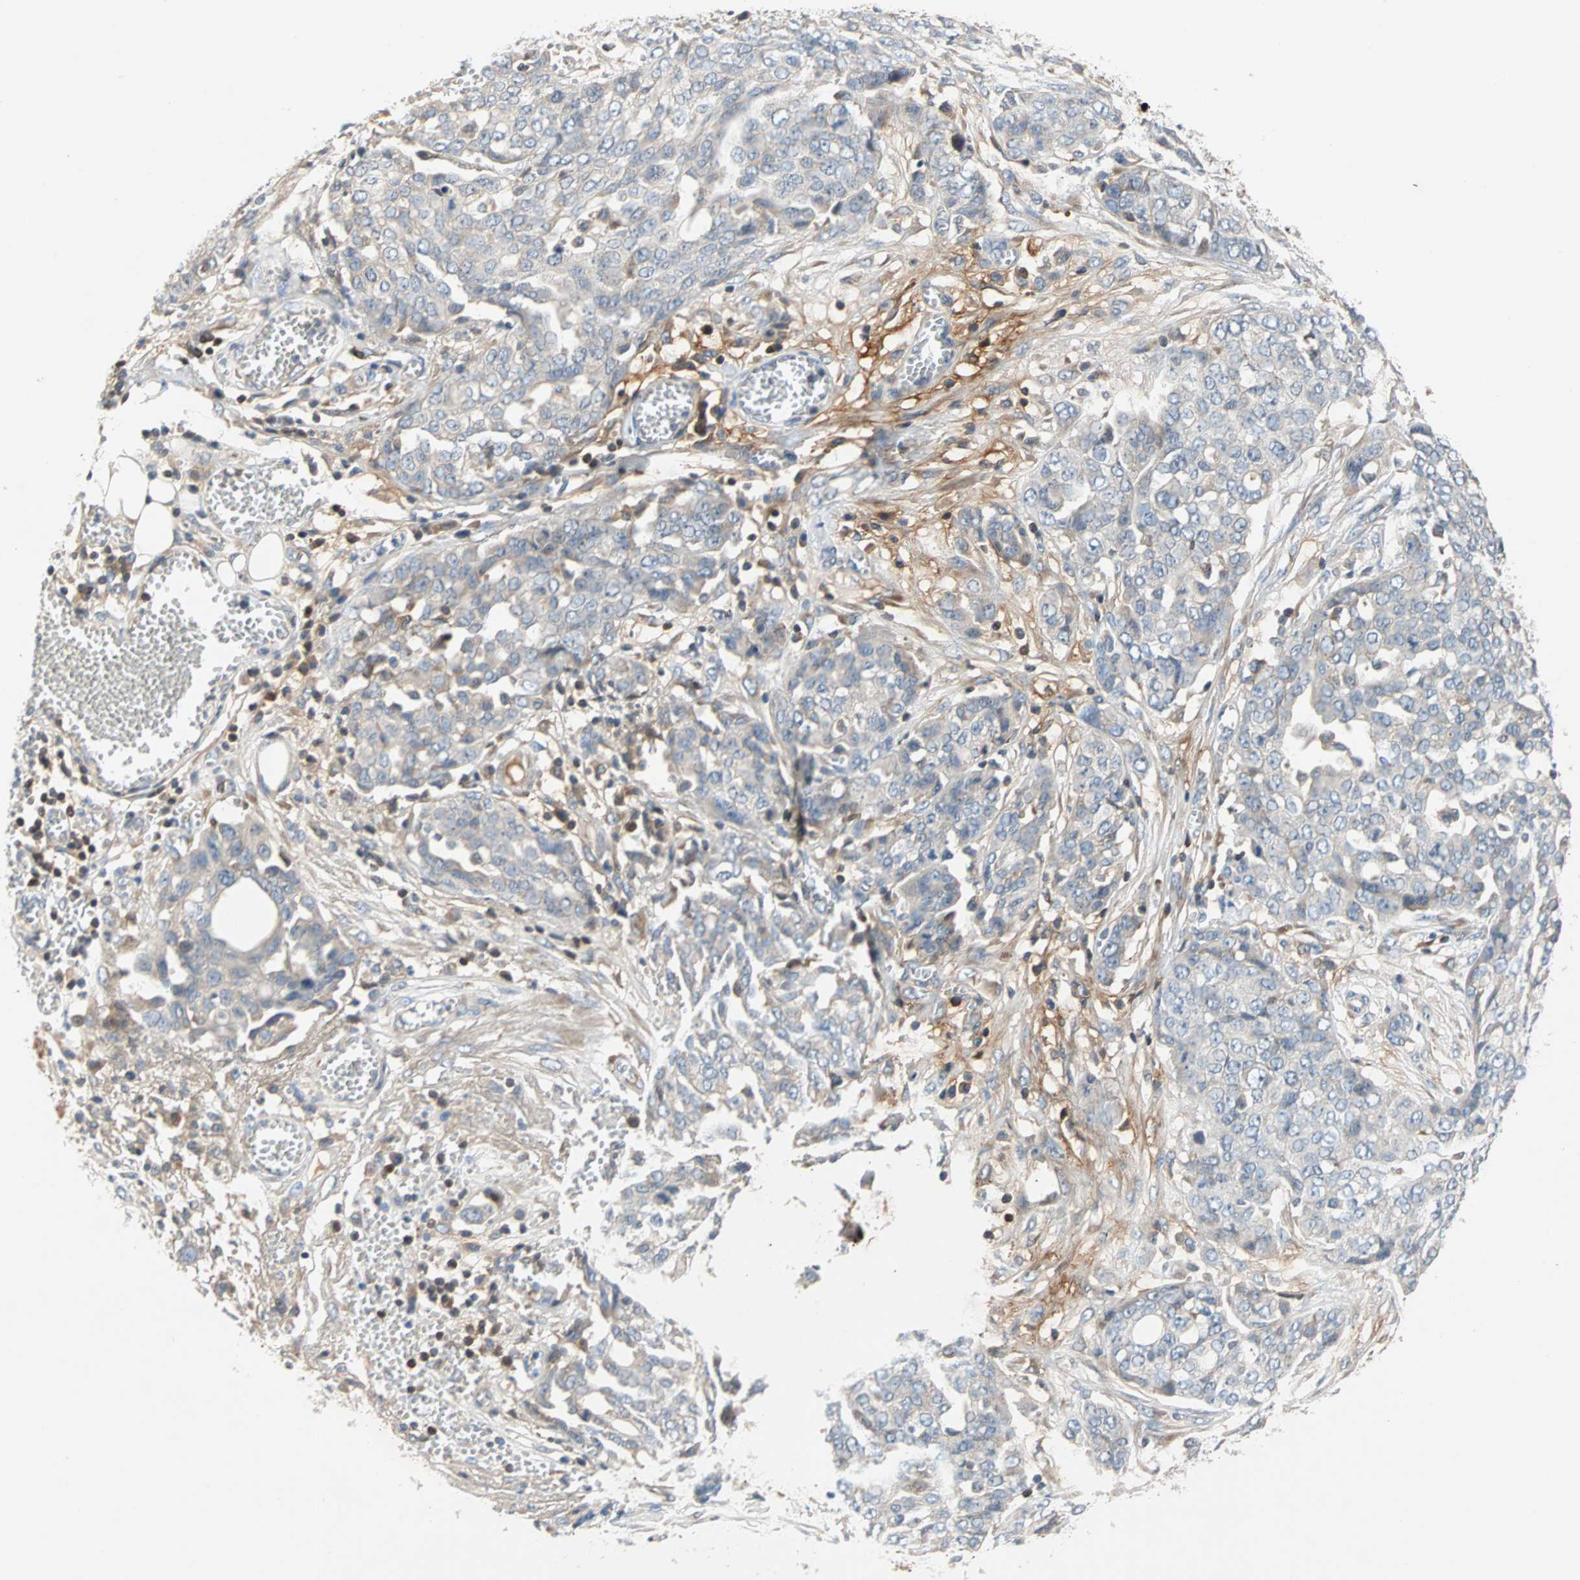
{"staining": {"intensity": "negative", "quantity": "none", "location": "none"}, "tissue": "ovarian cancer", "cell_type": "Tumor cells", "image_type": "cancer", "snomed": [{"axis": "morphology", "description": "Cystadenocarcinoma, serous, NOS"}, {"axis": "topography", "description": "Soft tissue"}, {"axis": "topography", "description": "Ovary"}], "caption": "IHC photomicrograph of neoplastic tissue: human serous cystadenocarcinoma (ovarian) stained with DAB reveals no significant protein expression in tumor cells.", "gene": "MAP4K1", "patient": {"sex": "female", "age": 57}}